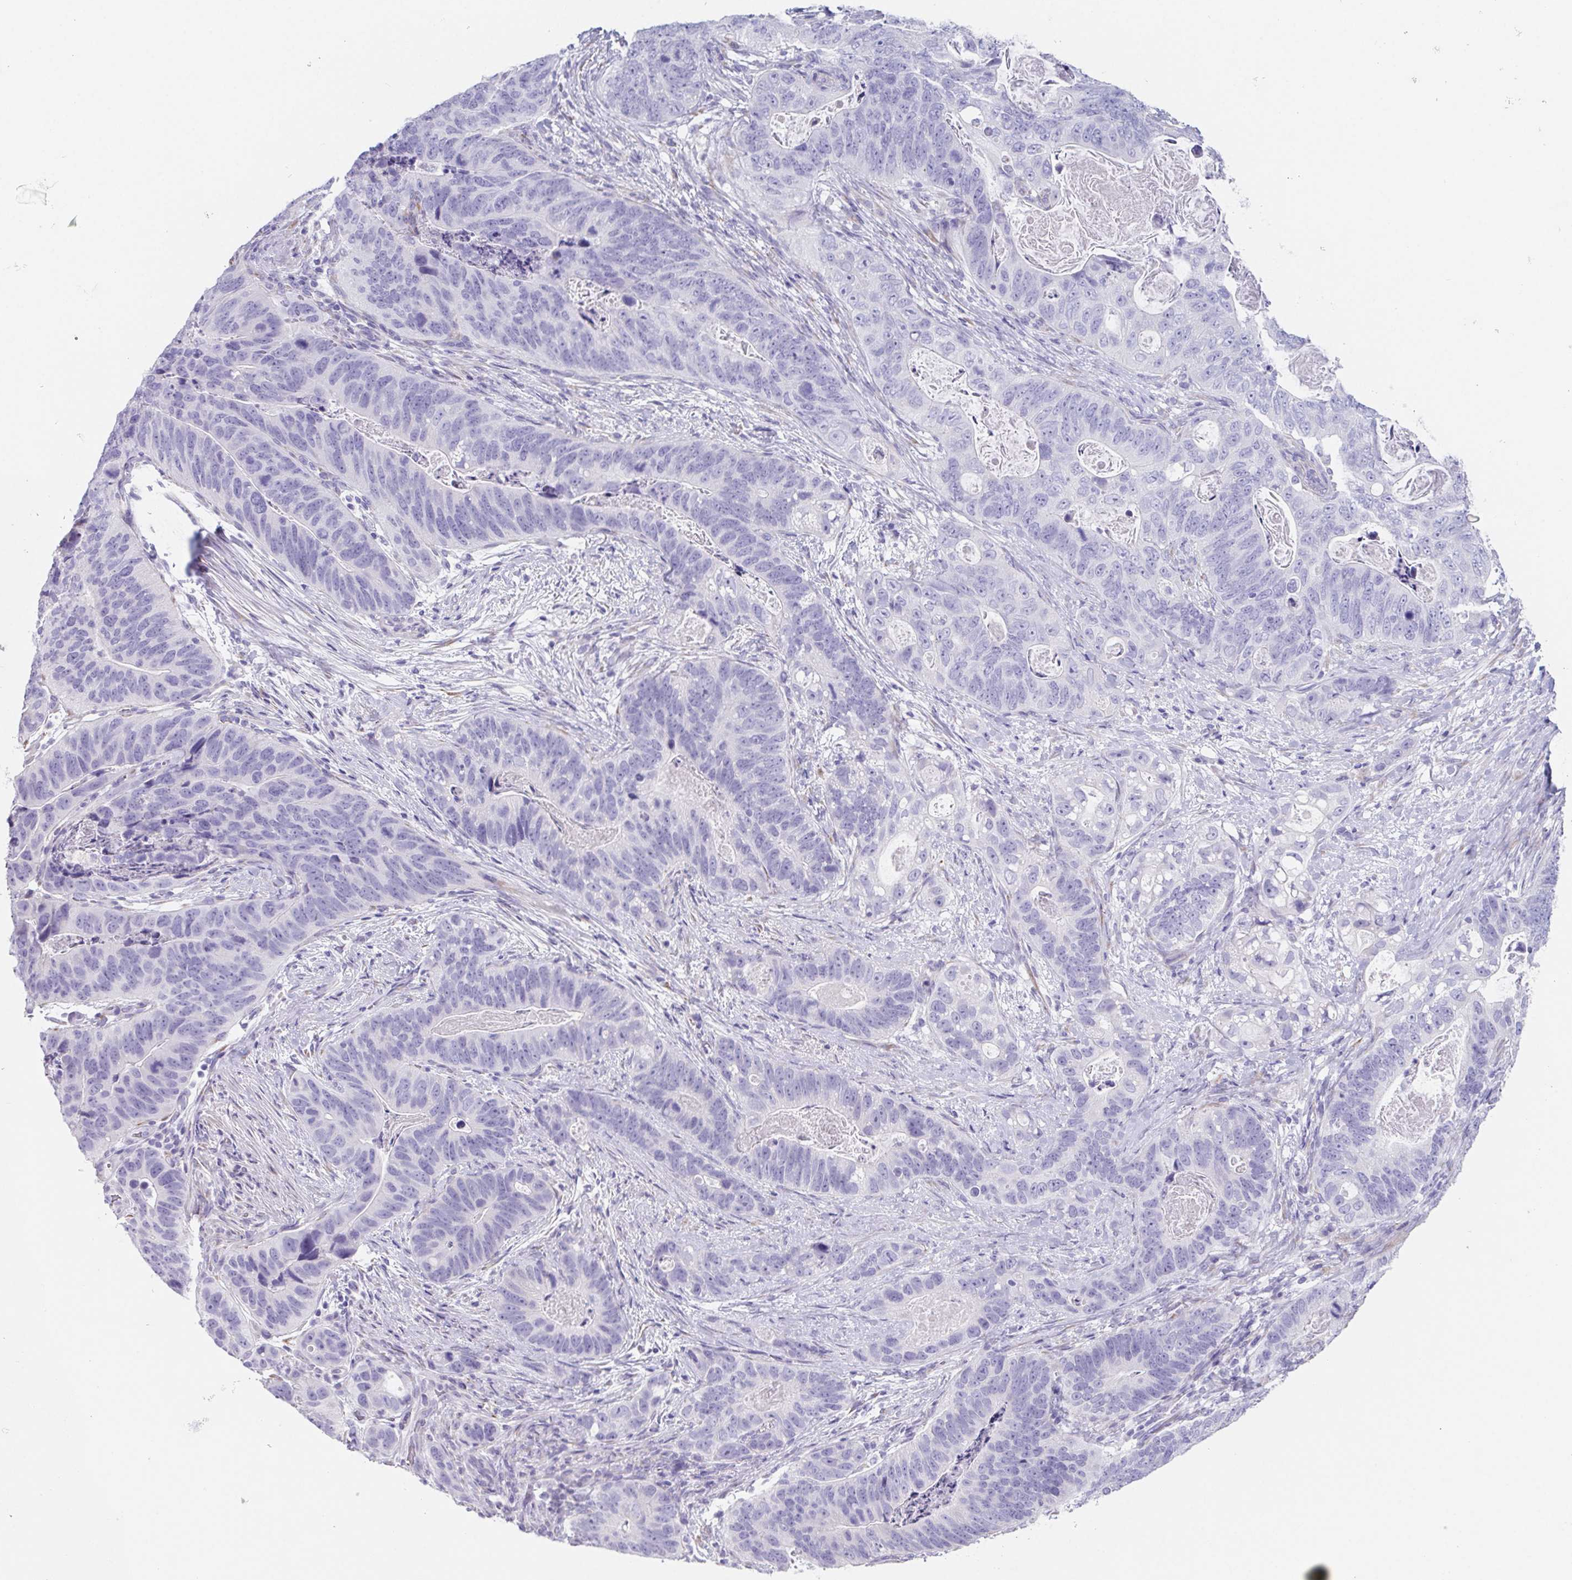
{"staining": {"intensity": "negative", "quantity": "none", "location": "none"}, "tissue": "stomach cancer", "cell_type": "Tumor cells", "image_type": "cancer", "snomed": [{"axis": "morphology", "description": "Normal tissue, NOS"}, {"axis": "morphology", "description": "Adenocarcinoma, NOS"}, {"axis": "topography", "description": "Stomach"}], "caption": "This is an immunohistochemistry photomicrograph of stomach adenocarcinoma. There is no staining in tumor cells.", "gene": "HDGFL1", "patient": {"sex": "female", "age": 89}}